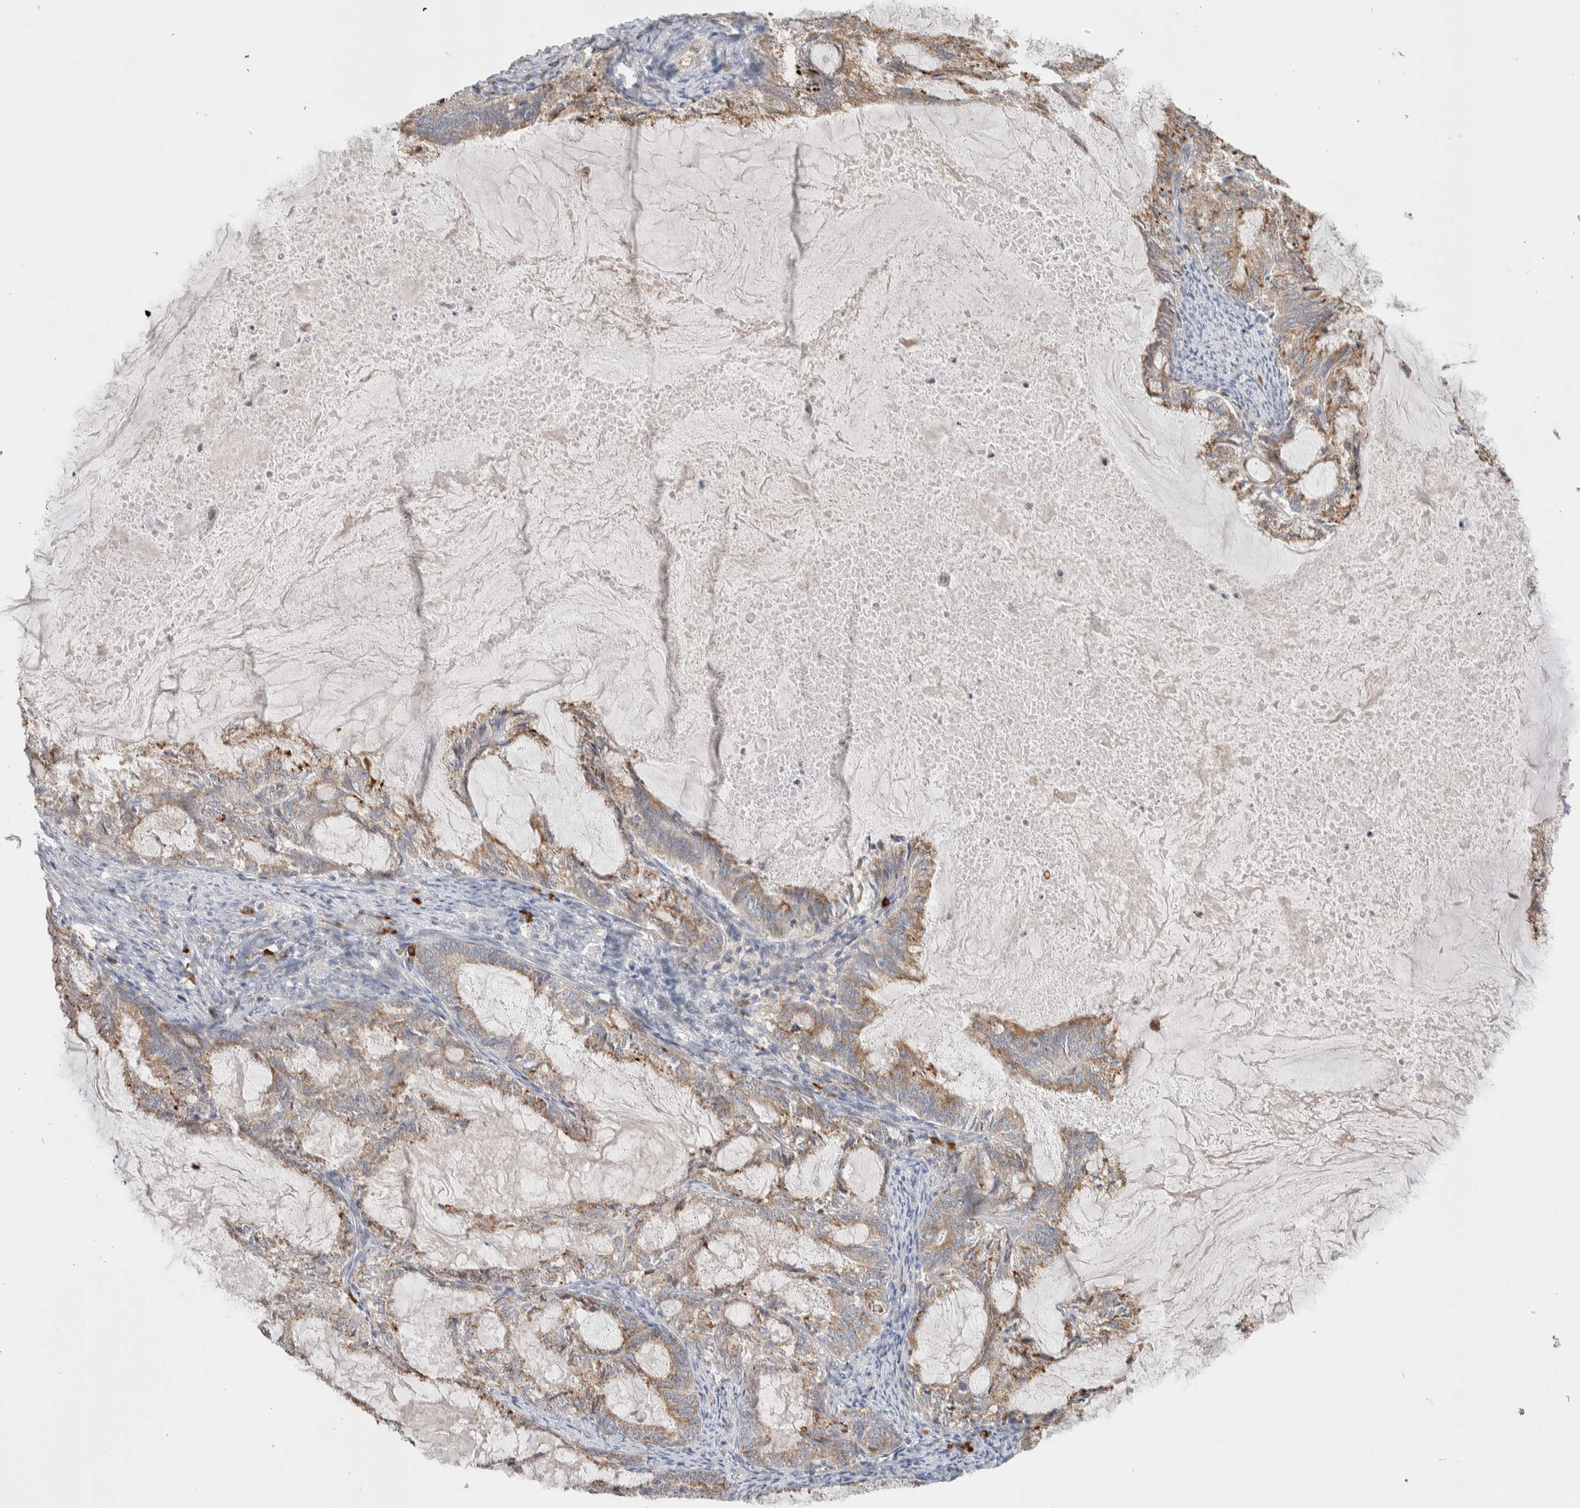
{"staining": {"intensity": "moderate", "quantity": ">75%", "location": "cytoplasmic/membranous"}, "tissue": "endometrial cancer", "cell_type": "Tumor cells", "image_type": "cancer", "snomed": [{"axis": "morphology", "description": "Adenocarcinoma, NOS"}, {"axis": "topography", "description": "Endometrium"}], "caption": "Endometrial adenocarcinoma was stained to show a protein in brown. There is medium levels of moderate cytoplasmic/membranous positivity in approximately >75% of tumor cells.", "gene": "ADCY8", "patient": {"sex": "female", "age": 86}}